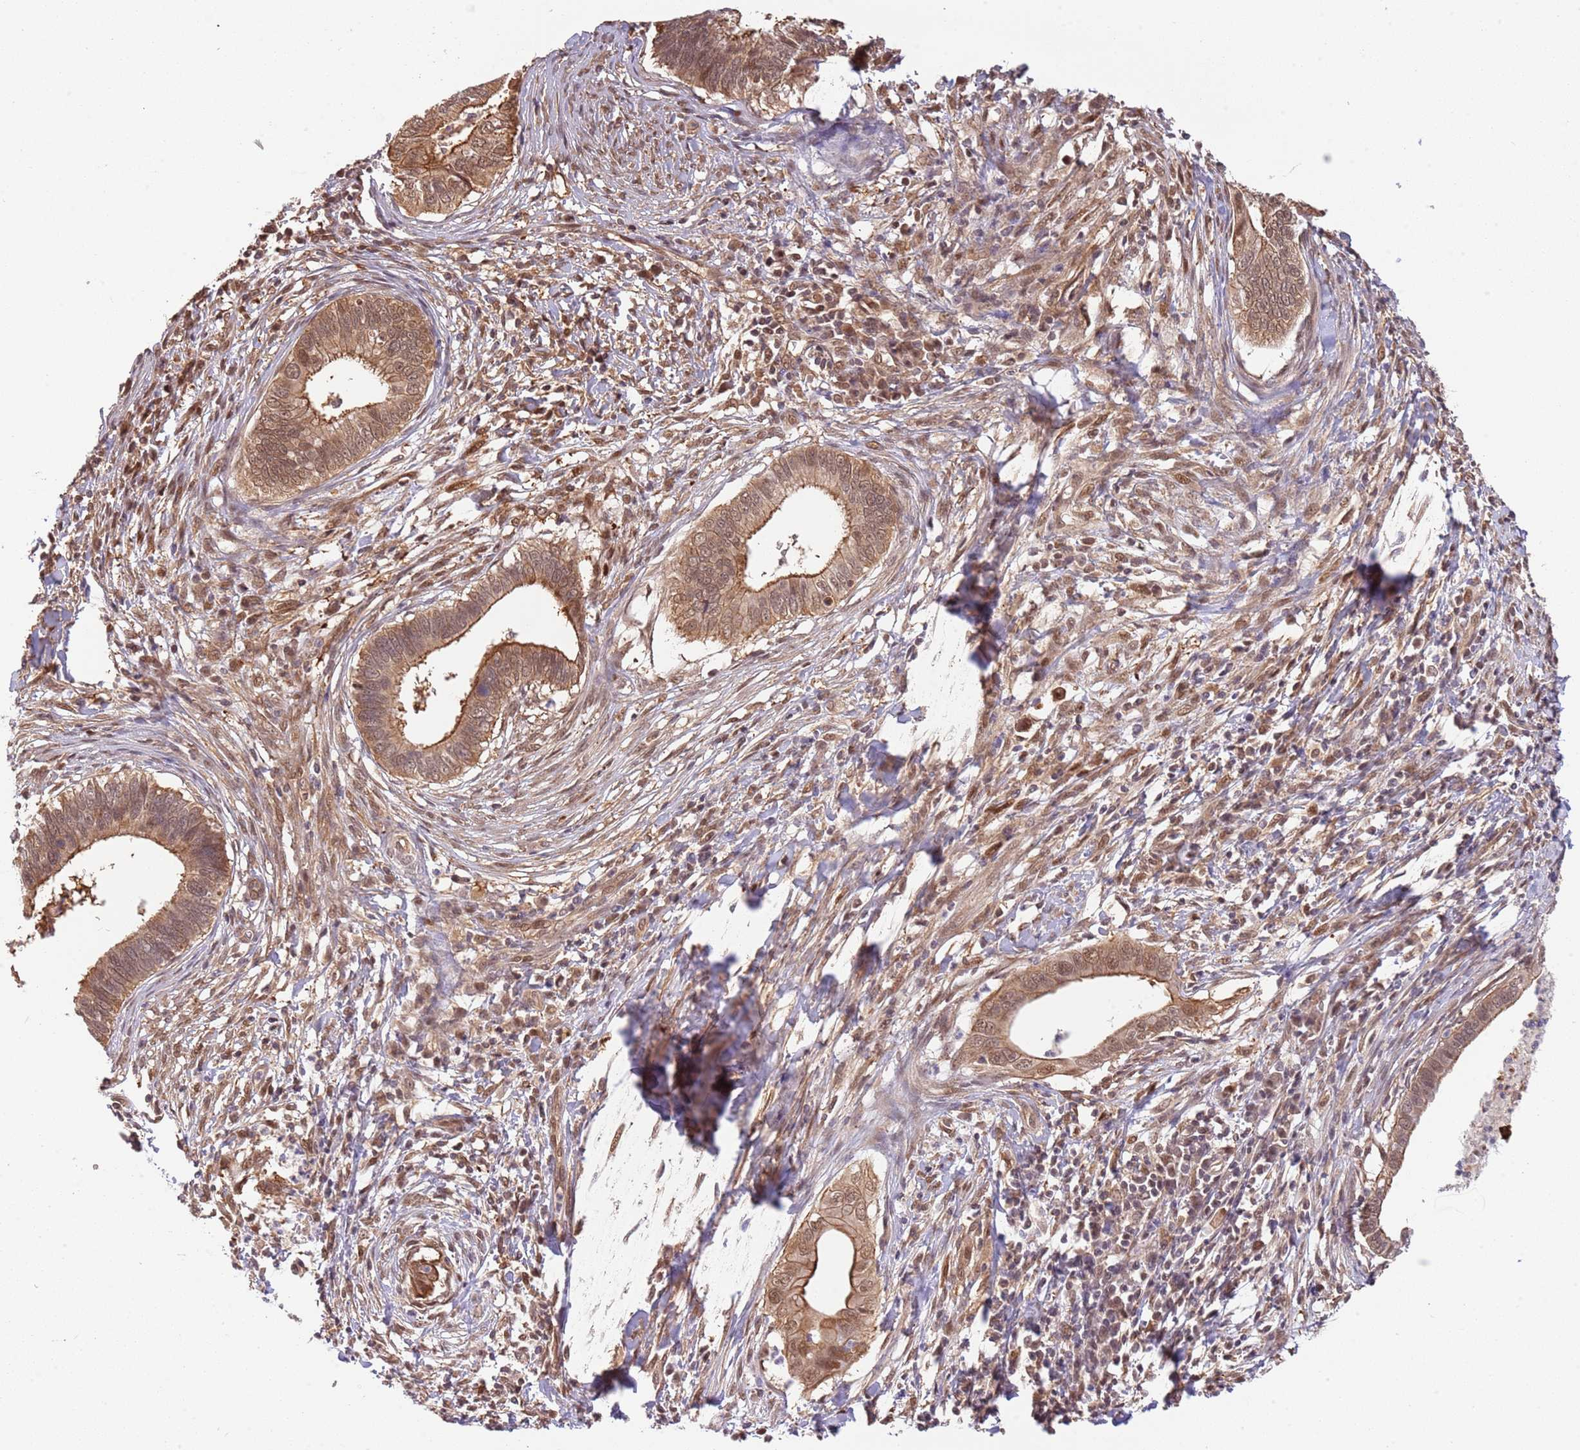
{"staining": {"intensity": "moderate", "quantity": ">75%", "location": "cytoplasmic/membranous,nuclear"}, "tissue": "cervical cancer", "cell_type": "Tumor cells", "image_type": "cancer", "snomed": [{"axis": "morphology", "description": "Adenocarcinoma, NOS"}, {"axis": "topography", "description": "Cervix"}], "caption": "Approximately >75% of tumor cells in human cervical cancer (adenocarcinoma) exhibit moderate cytoplasmic/membranous and nuclear protein staining as visualized by brown immunohistochemical staining.", "gene": "PLSCR5", "patient": {"sex": "female", "age": 42}}